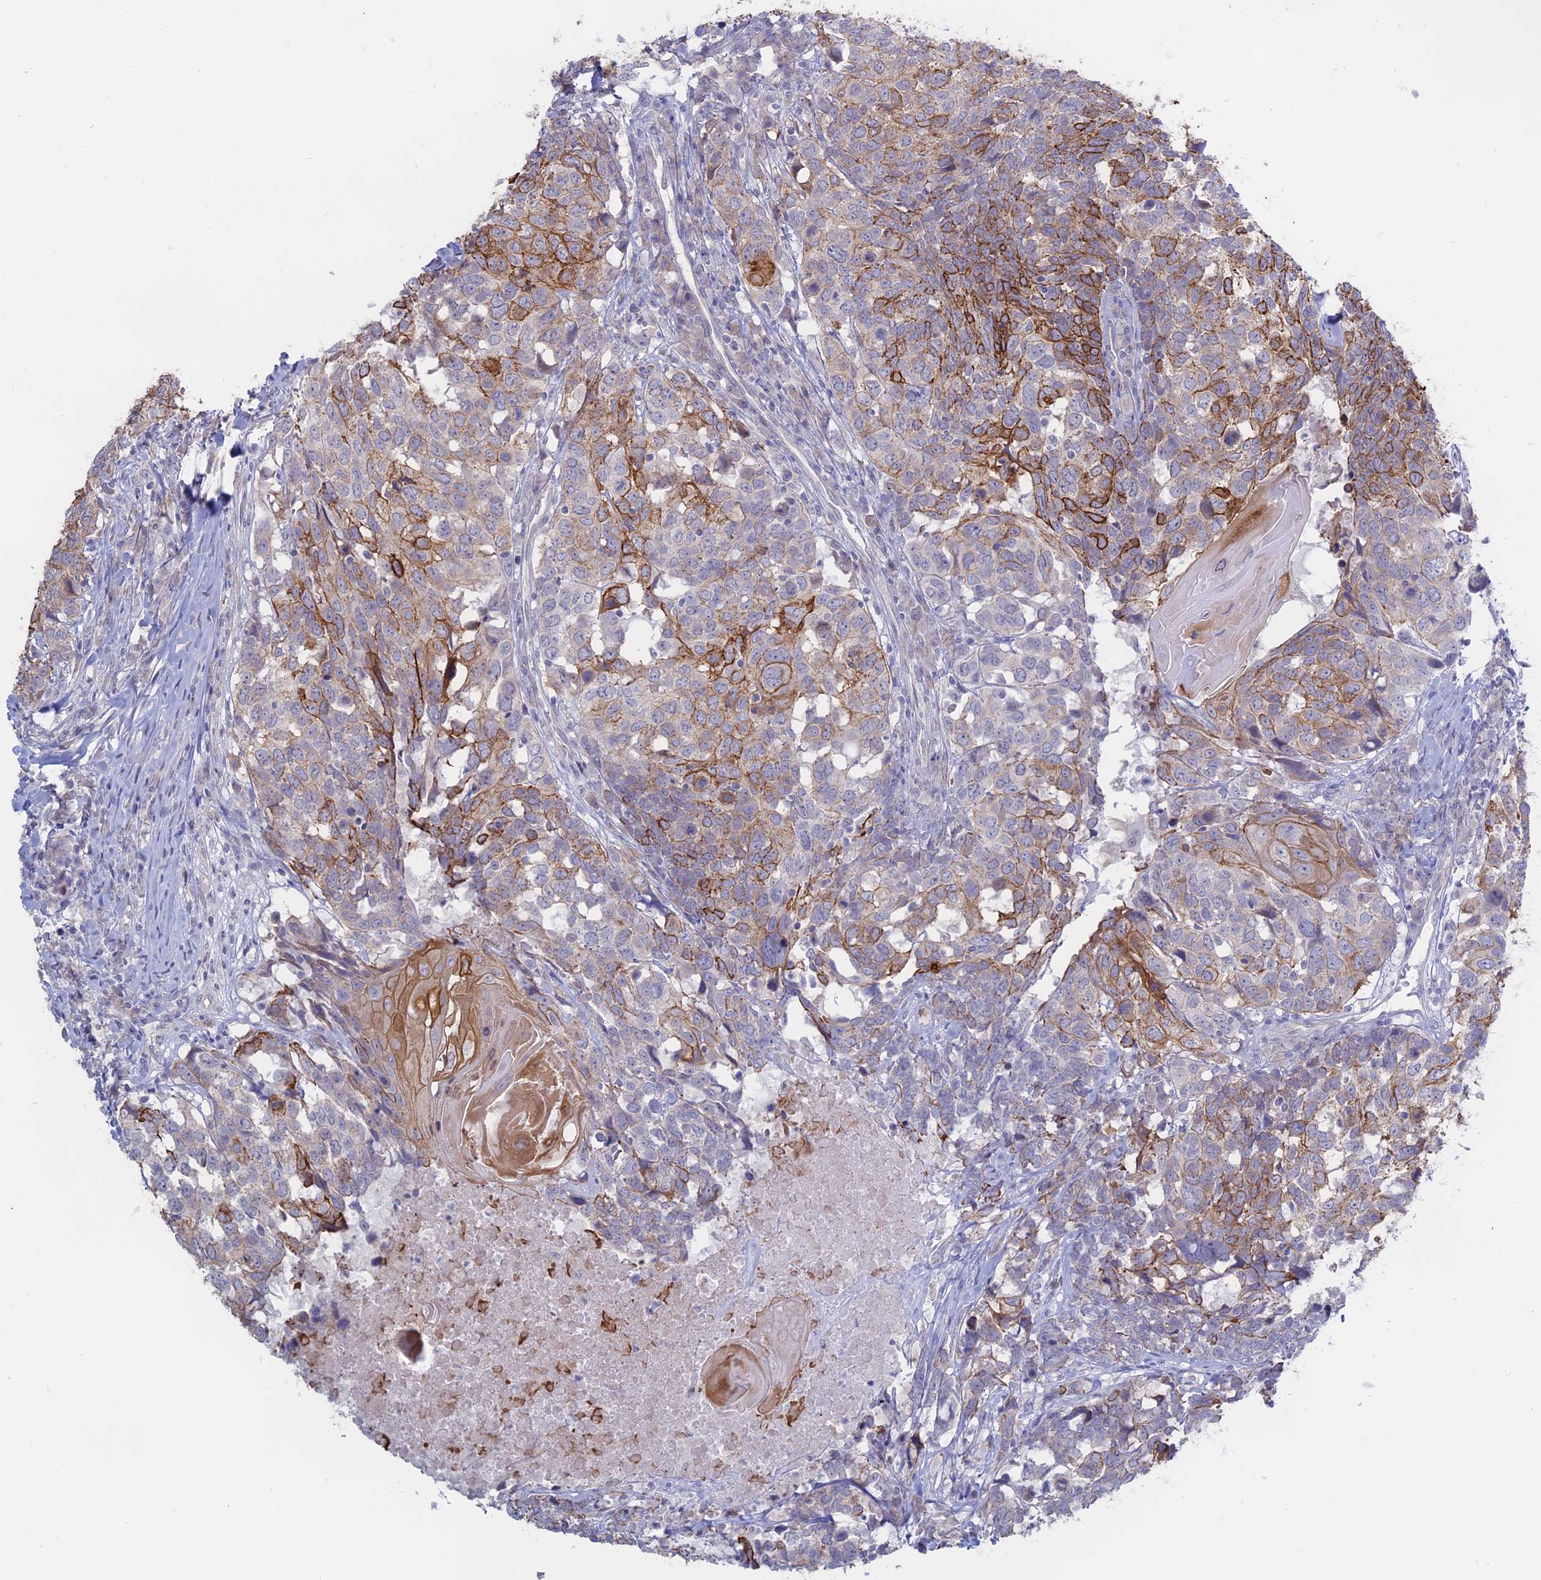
{"staining": {"intensity": "moderate", "quantity": "25%-75%", "location": "cytoplasmic/membranous"}, "tissue": "head and neck cancer", "cell_type": "Tumor cells", "image_type": "cancer", "snomed": [{"axis": "morphology", "description": "Squamous cell carcinoma, NOS"}, {"axis": "topography", "description": "Head-Neck"}], "caption": "DAB immunohistochemical staining of head and neck squamous cell carcinoma exhibits moderate cytoplasmic/membranous protein staining in approximately 25%-75% of tumor cells.", "gene": "MYO5B", "patient": {"sex": "male", "age": 66}}